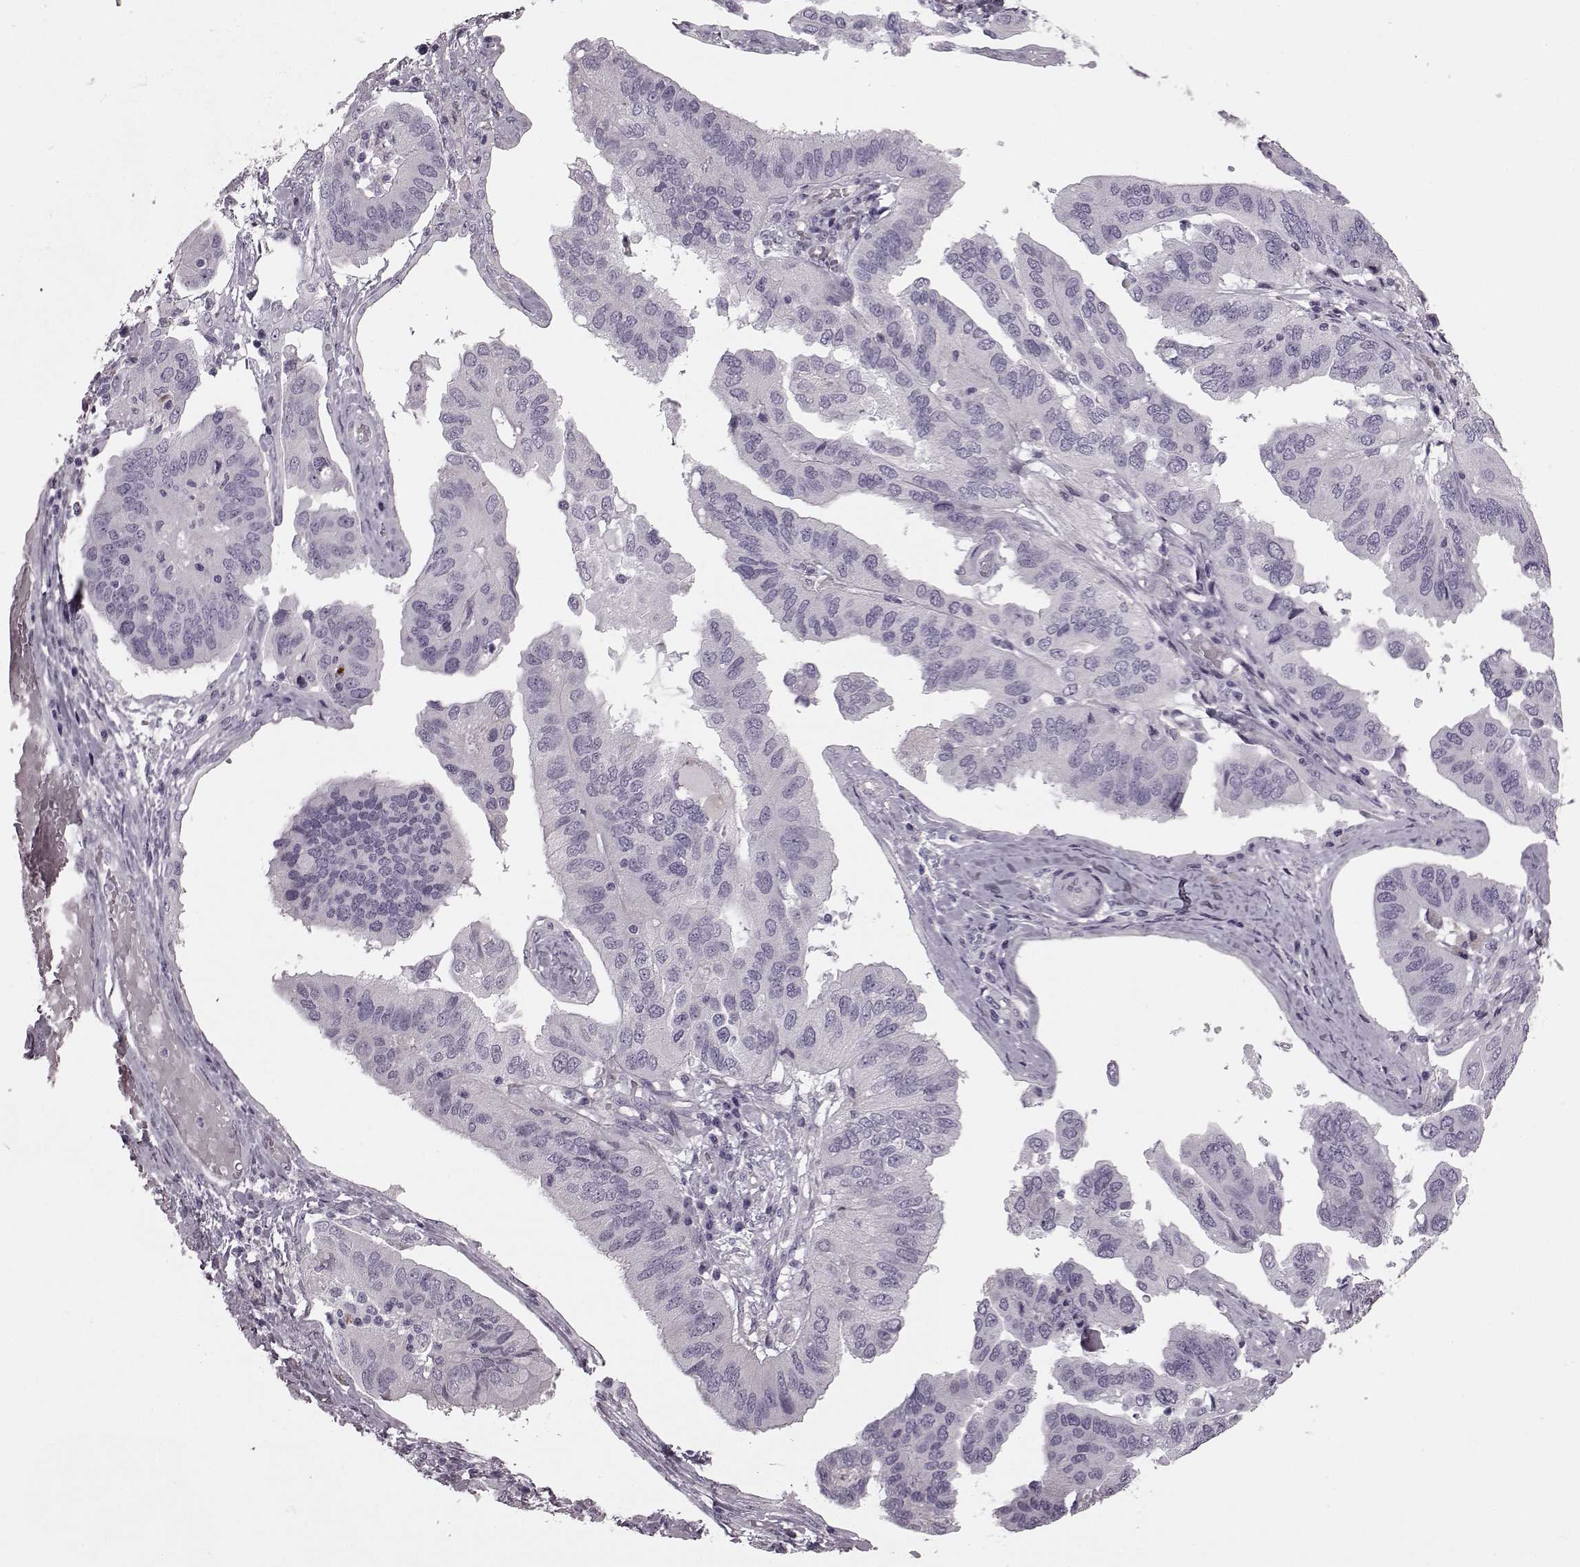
{"staining": {"intensity": "negative", "quantity": "none", "location": "none"}, "tissue": "ovarian cancer", "cell_type": "Tumor cells", "image_type": "cancer", "snomed": [{"axis": "morphology", "description": "Cystadenocarcinoma, serous, NOS"}, {"axis": "topography", "description": "Ovary"}], "caption": "Serous cystadenocarcinoma (ovarian) was stained to show a protein in brown. There is no significant staining in tumor cells.", "gene": "SNTG1", "patient": {"sex": "female", "age": 79}}